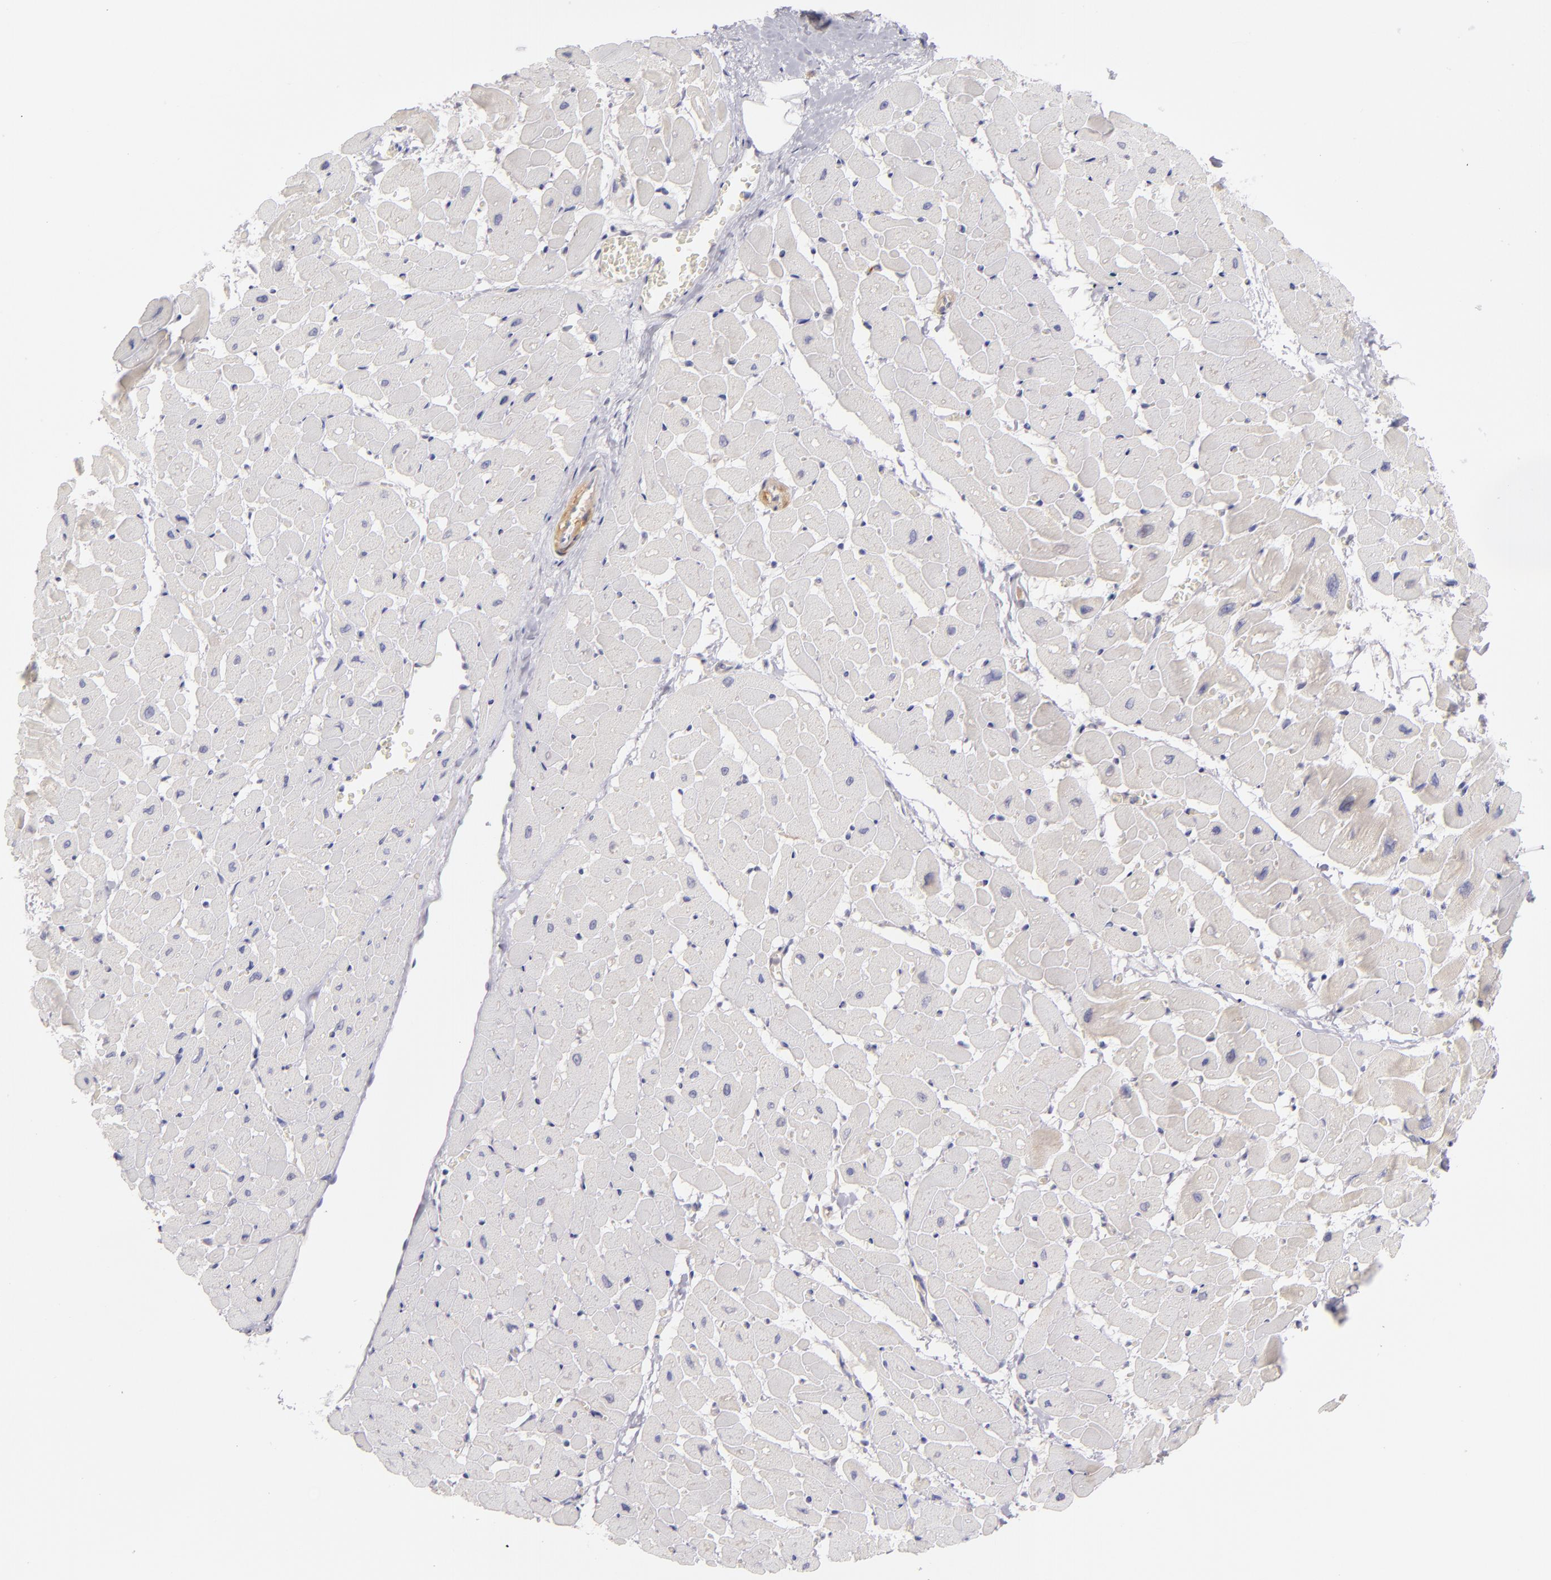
{"staining": {"intensity": "weak", "quantity": "<25%", "location": "cytoplasmic/membranous"}, "tissue": "heart muscle", "cell_type": "Cardiomyocytes", "image_type": "normal", "snomed": [{"axis": "morphology", "description": "Normal tissue, NOS"}, {"axis": "topography", "description": "Heart"}], "caption": "A histopathology image of heart muscle stained for a protein reveals no brown staining in cardiomyocytes.", "gene": "CD83", "patient": {"sex": "male", "age": 45}}